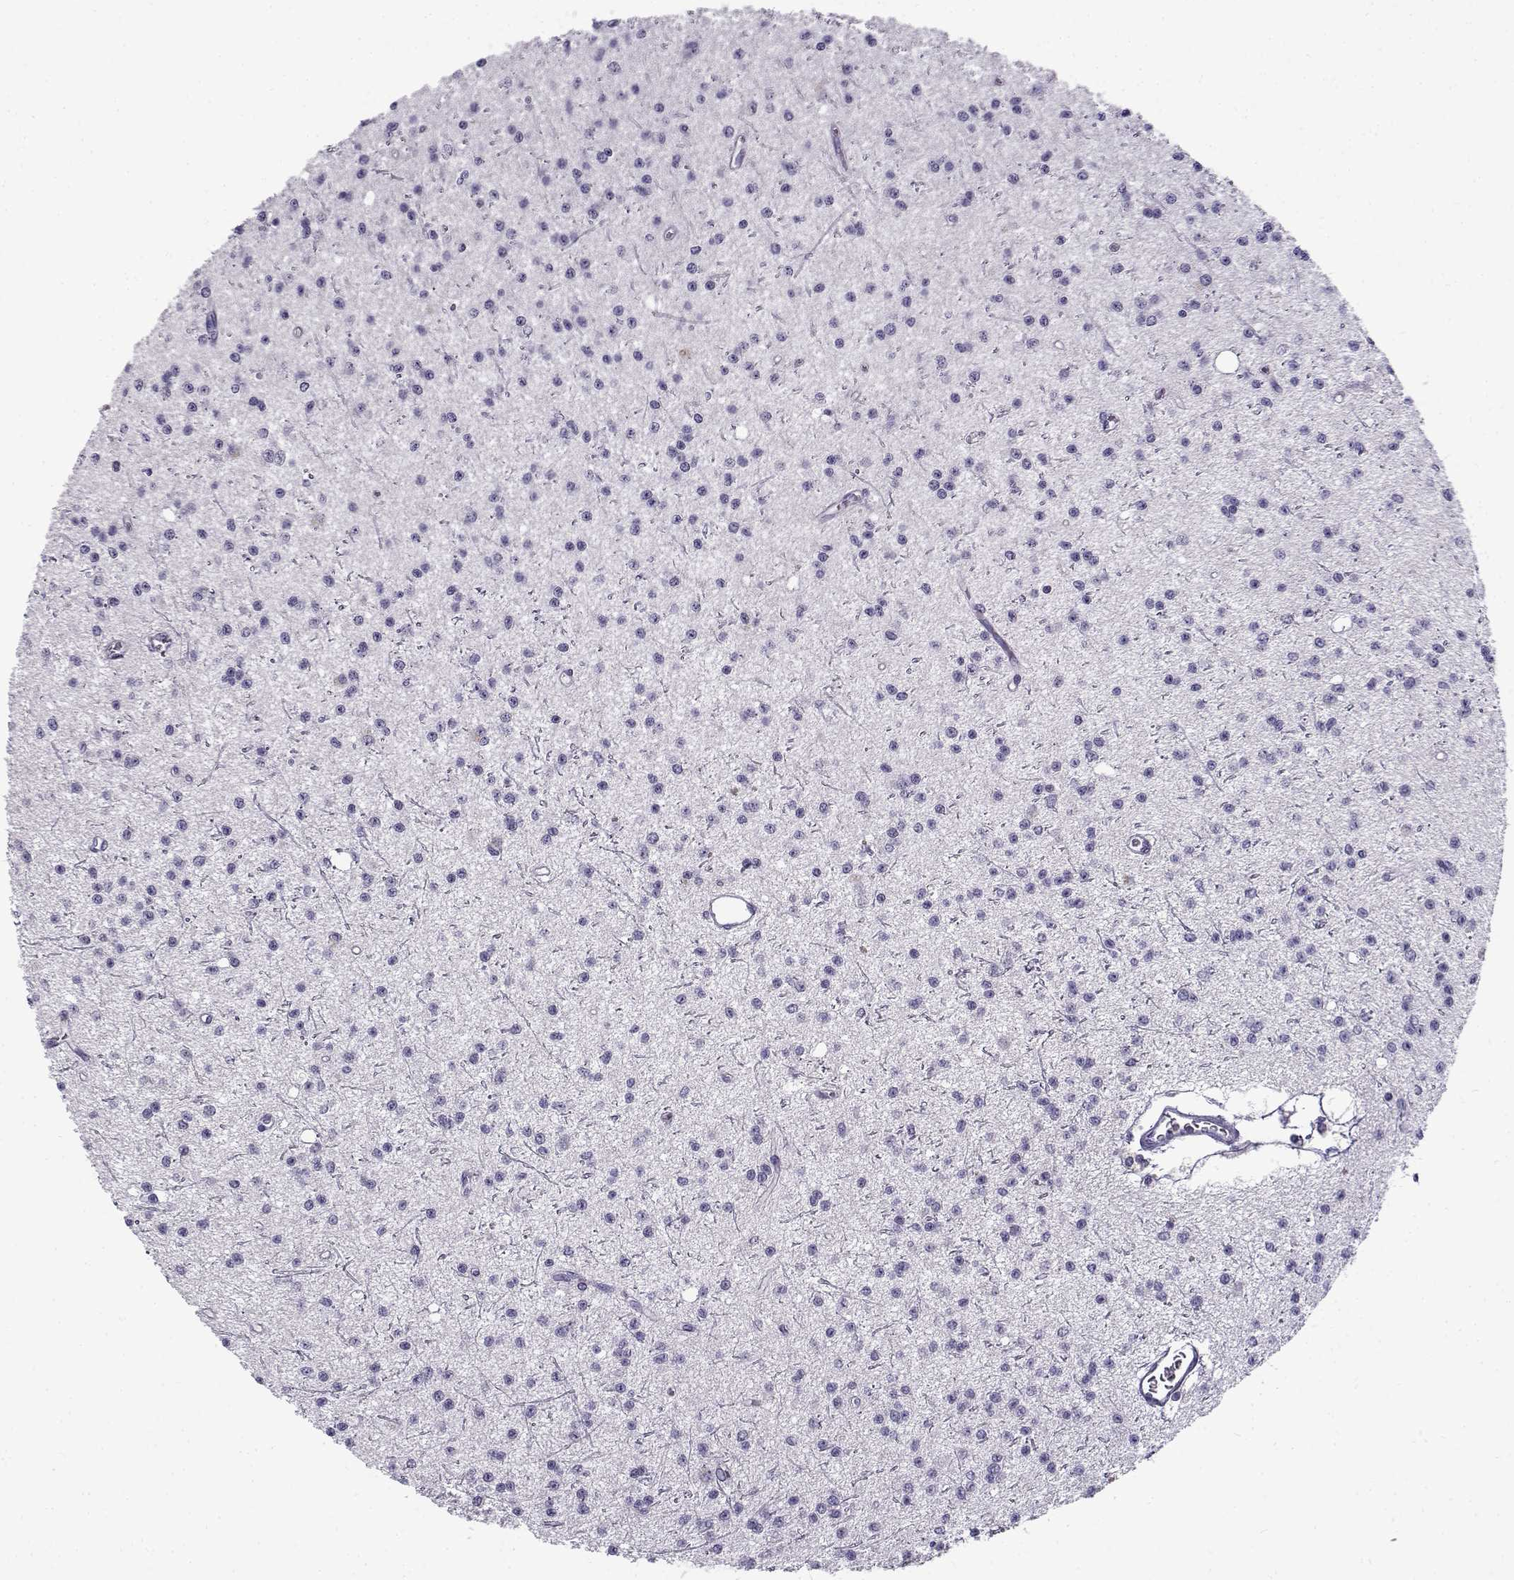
{"staining": {"intensity": "negative", "quantity": "none", "location": "none"}, "tissue": "glioma", "cell_type": "Tumor cells", "image_type": "cancer", "snomed": [{"axis": "morphology", "description": "Glioma, malignant, Low grade"}, {"axis": "topography", "description": "Brain"}], "caption": "Immunohistochemical staining of malignant low-grade glioma displays no significant expression in tumor cells. (DAB (3,3'-diaminobenzidine) immunohistochemistry visualized using brightfield microscopy, high magnification).", "gene": "FAM166A", "patient": {"sex": "male", "age": 27}}